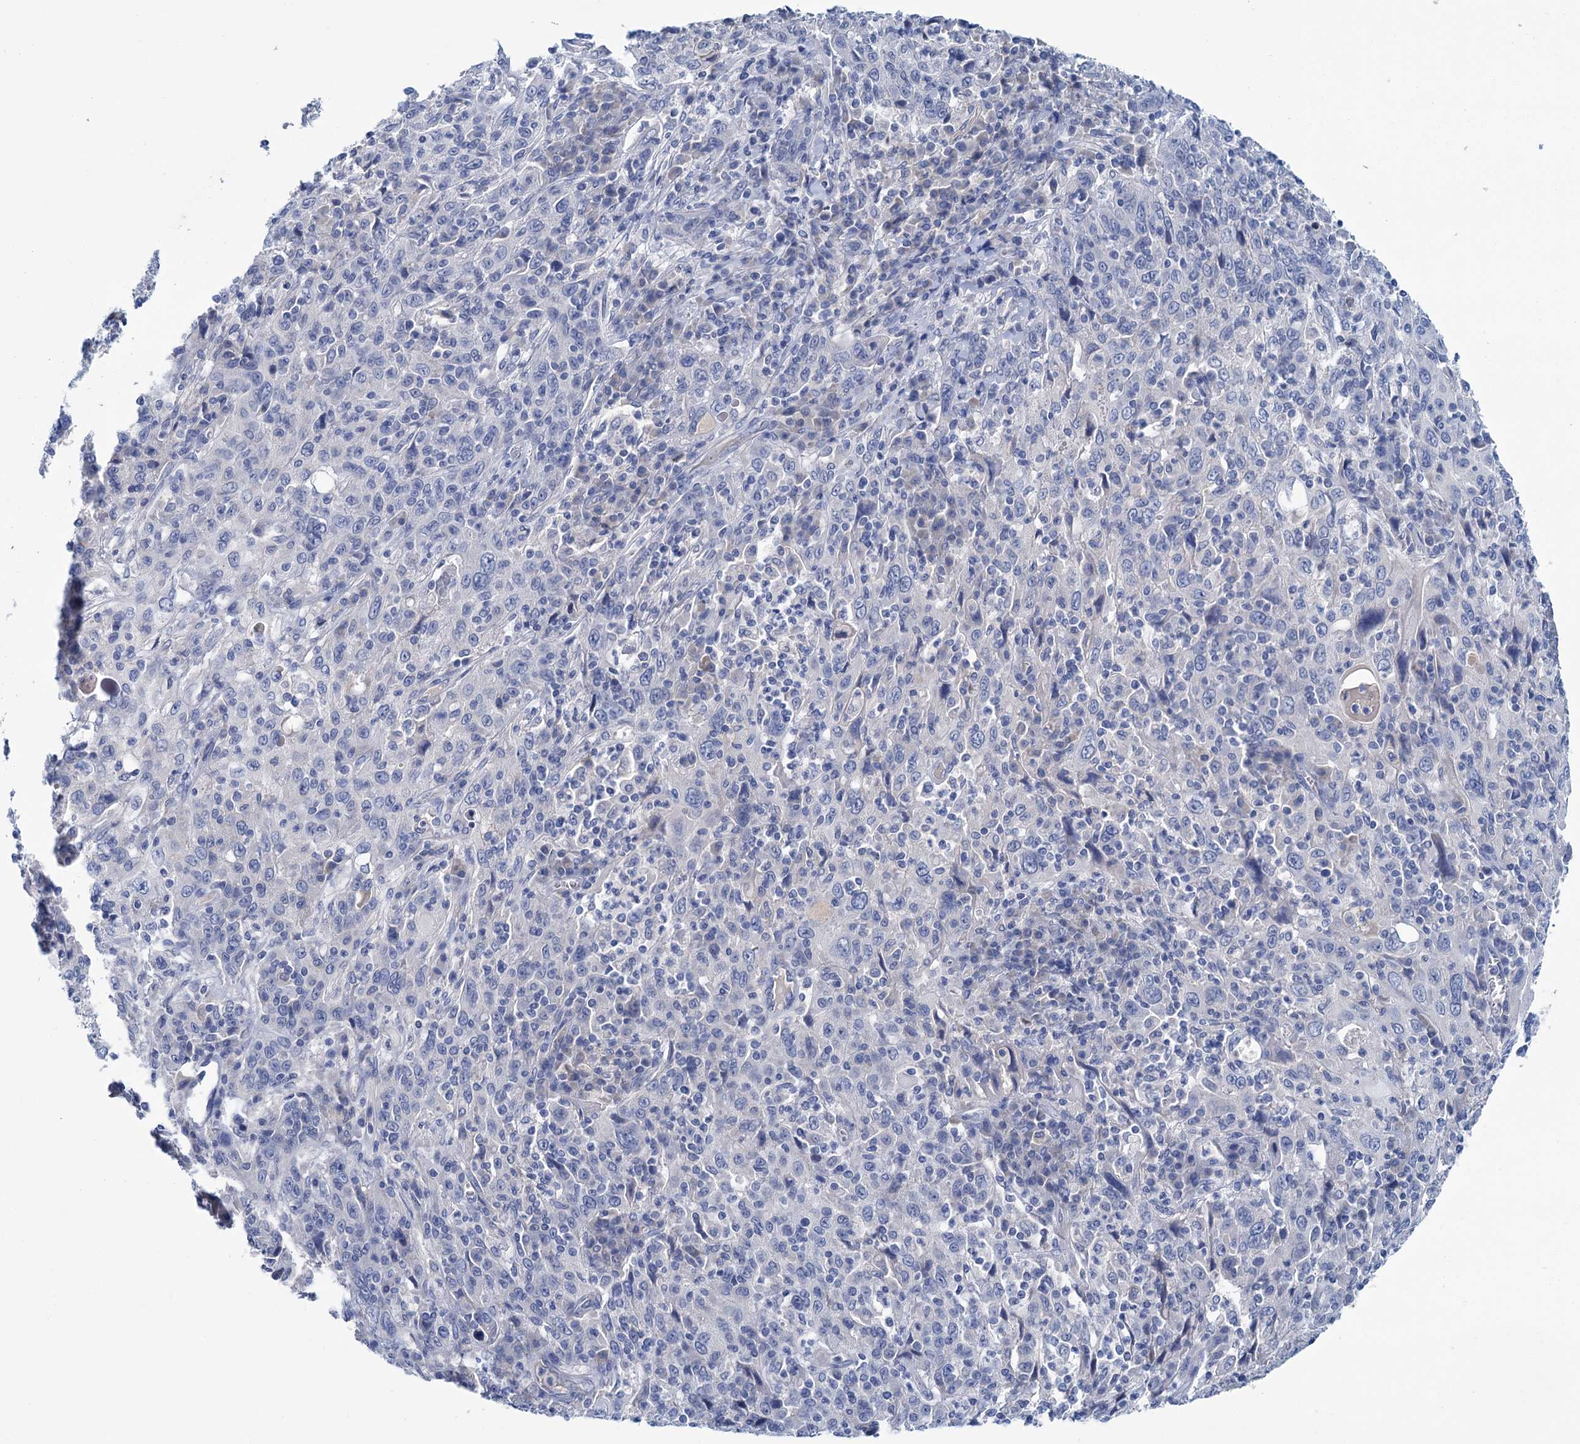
{"staining": {"intensity": "negative", "quantity": "none", "location": "none"}, "tissue": "cervical cancer", "cell_type": "Tumor cells", "image_type": "cancer", "snomed": [{"axis": "morphology", "description": "Squamous cell carcinoma, NOS"}, {"axis": "topography", "description": "Cervix"}], "caption": "A photomicrograph of human cervical cancer (squamous cell carcinoma) is negative for staining in tumor cells.", "gene": "MYOZ3", "patient": {"sex": "female", "age": 46}}